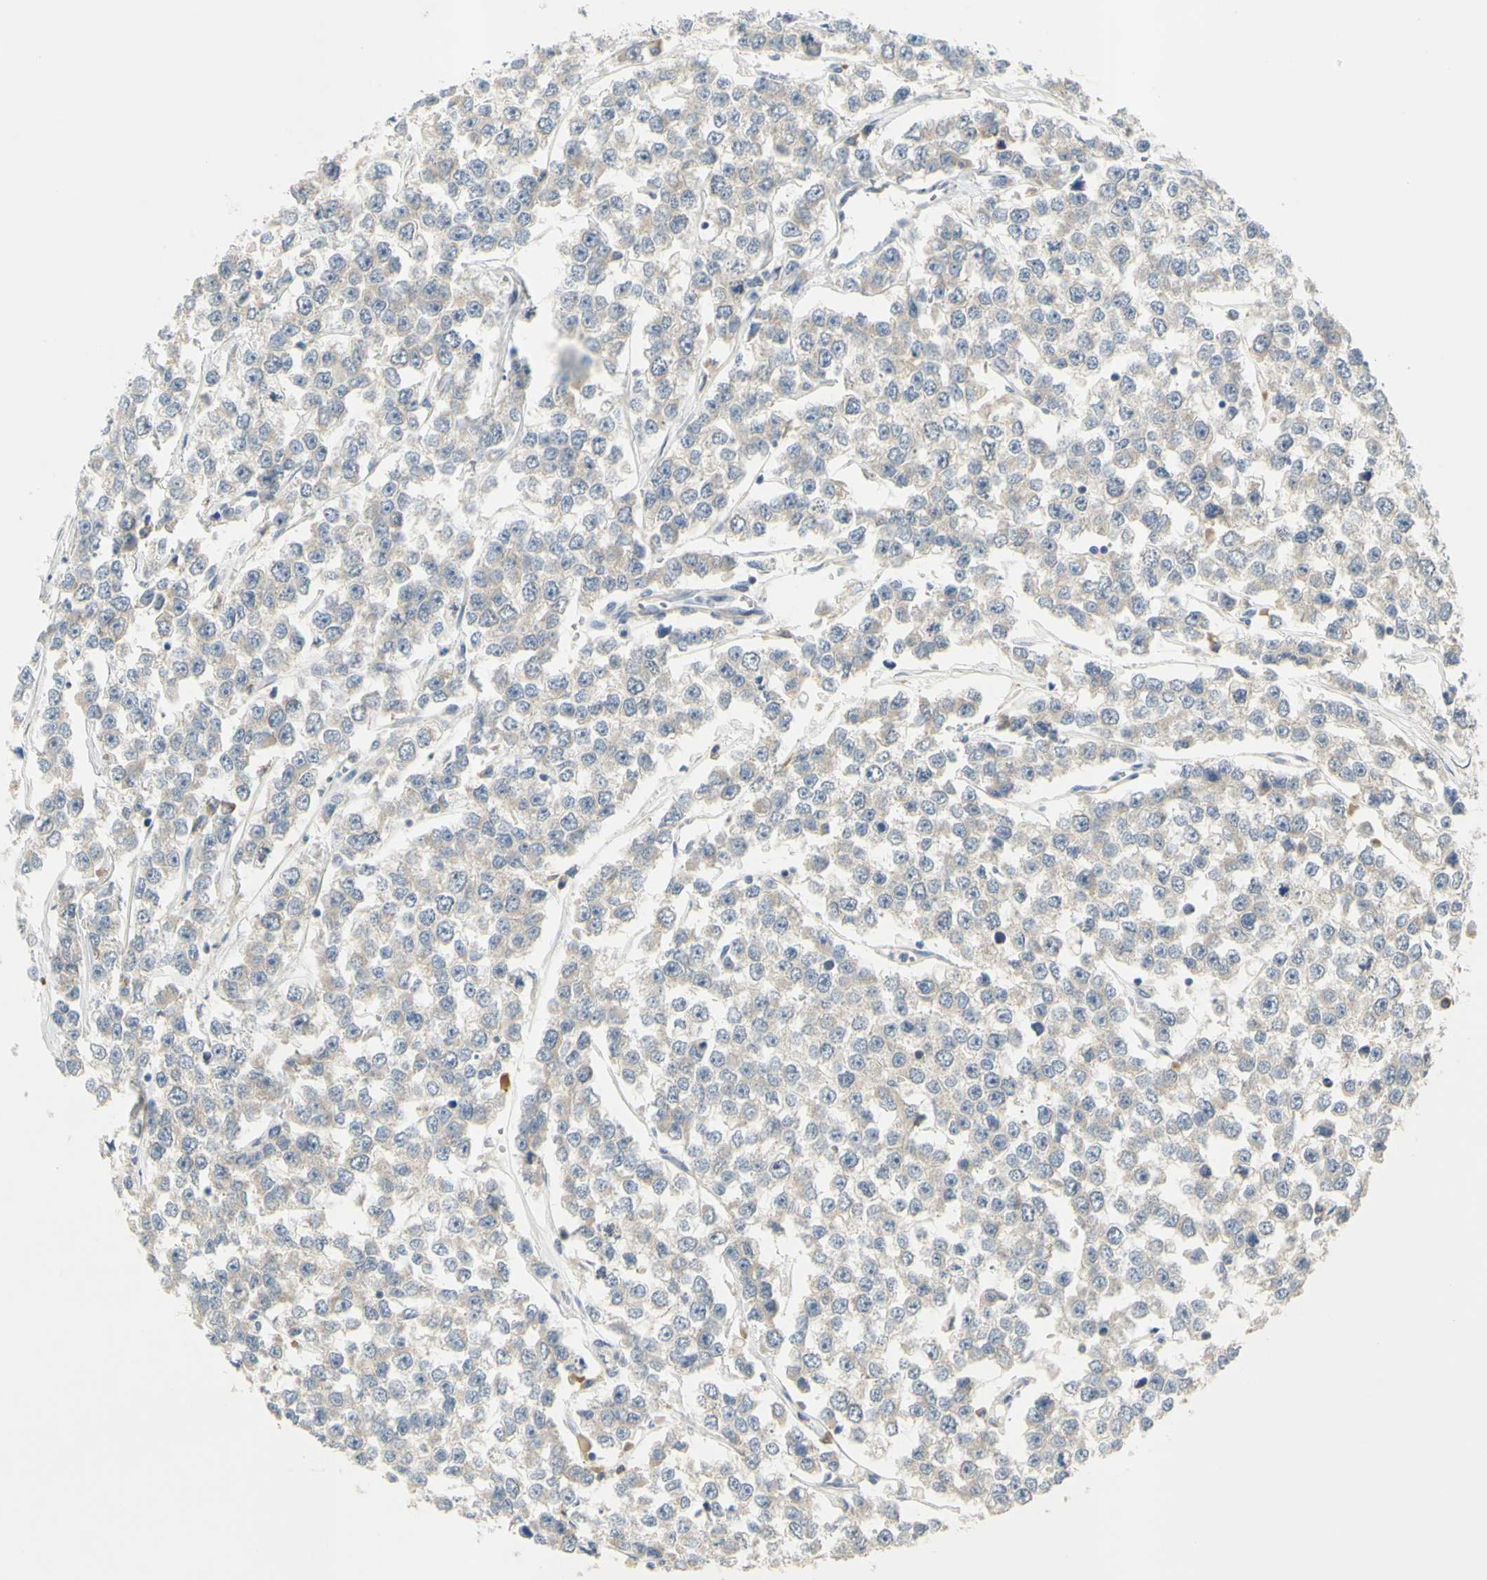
{"staining": {"intensity": "weak", "quantity": ">75%", "location": "cytoplasmic/membranous"}, "tissue": "testis cancer", "cell_type": "Tumor cells", "image_type": "cancer", "snomed": [{"axis": "morphology", "description": "Seminoma, NOS"}, {"axis": "morphology", "description": "Carcinoma, Embryonal, NOS"}, {"axis": "topography", "description": "Testis"}], "caption": "Weak cytoplasmic/membranous expression is present in about >75% of tumor cells in testis seminoma.", "gene": "CCNB2", "patient": {"sex": "male", "age": 52}}